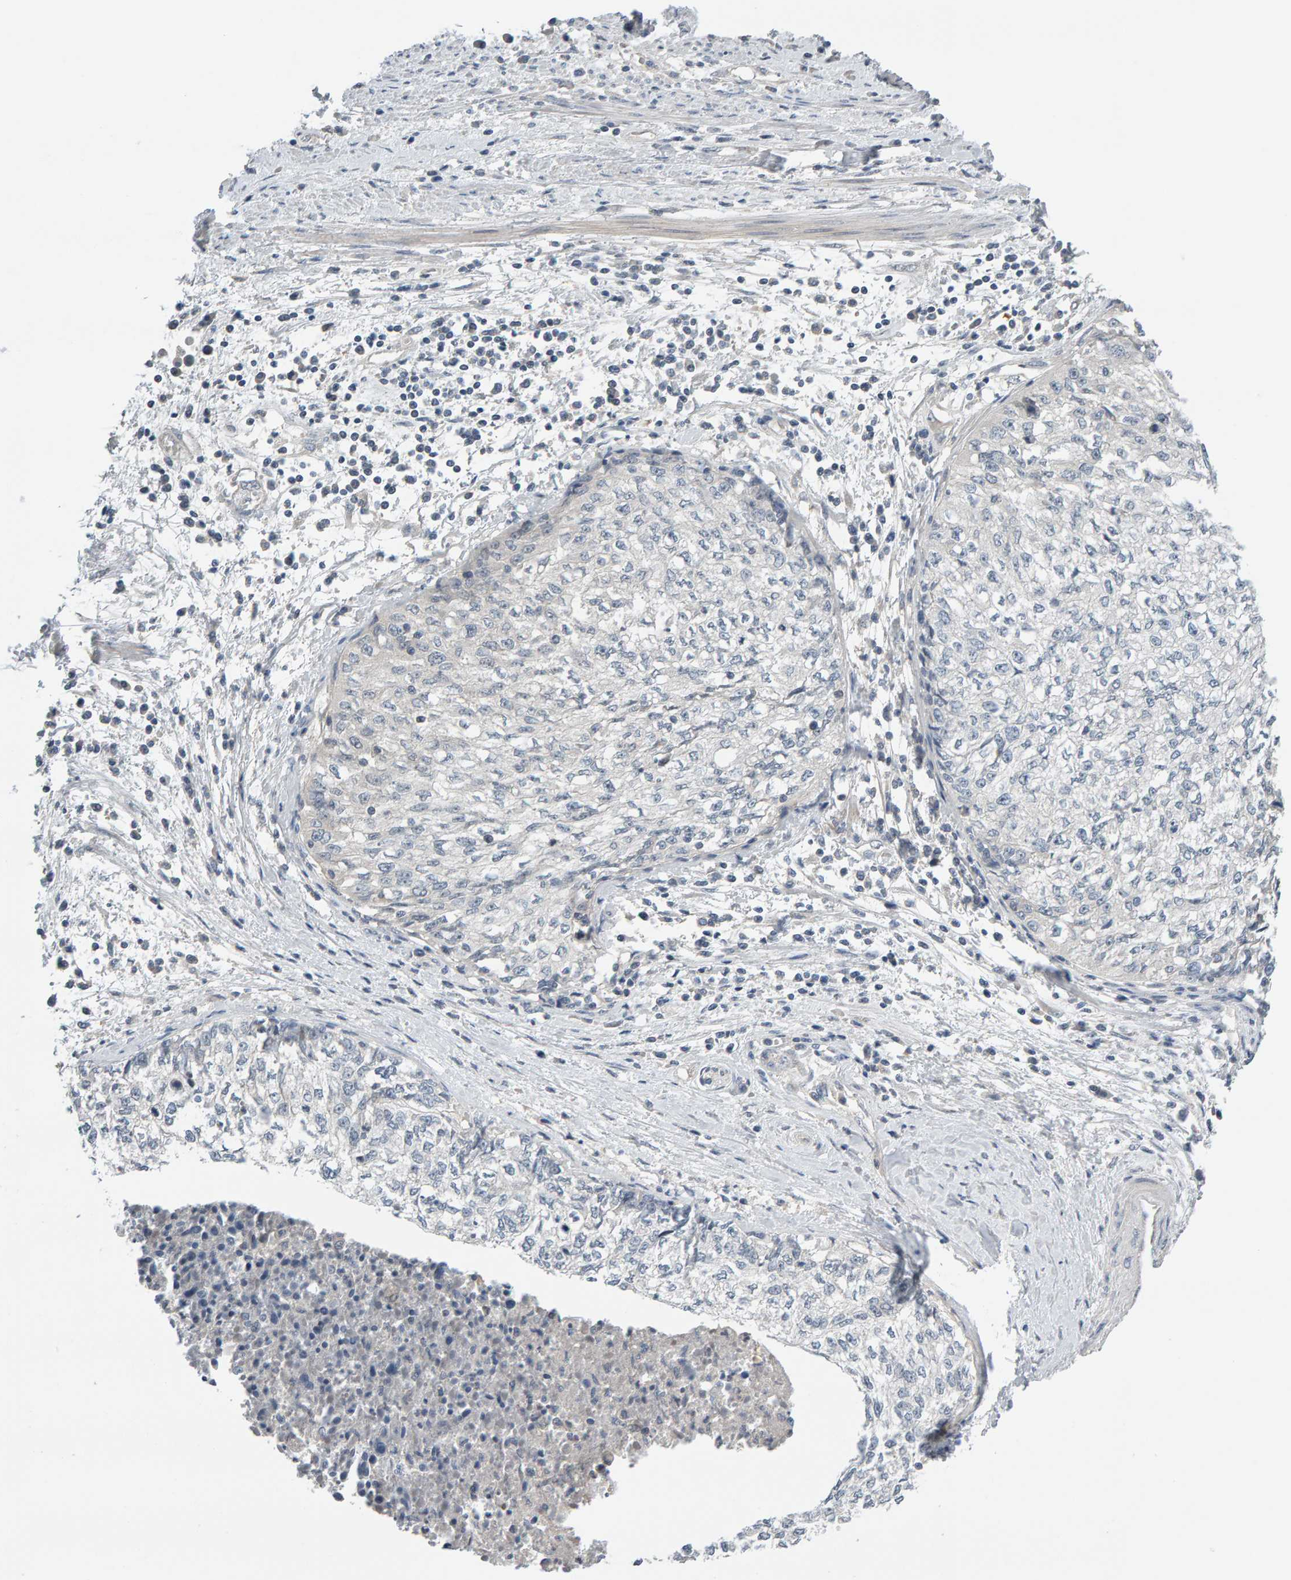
{"staining": {"intensity": "negative", "quantity": "none", "location": "none"}, "tissue": "cervical cancer", "cell_type": "Tumor cells", "image_type": "cancer", "snomed": [{"axis": "morphology", "description": "Squamous cell carcinoma, NOS"}, {"axis": "topography", "description": "Cervix"}], "caption": "There is no significant expression in tumor cells of squamous cell carcinoma (cervical).", "gene": "GFUS", "patient": {"sex": "female", "age": 57}}